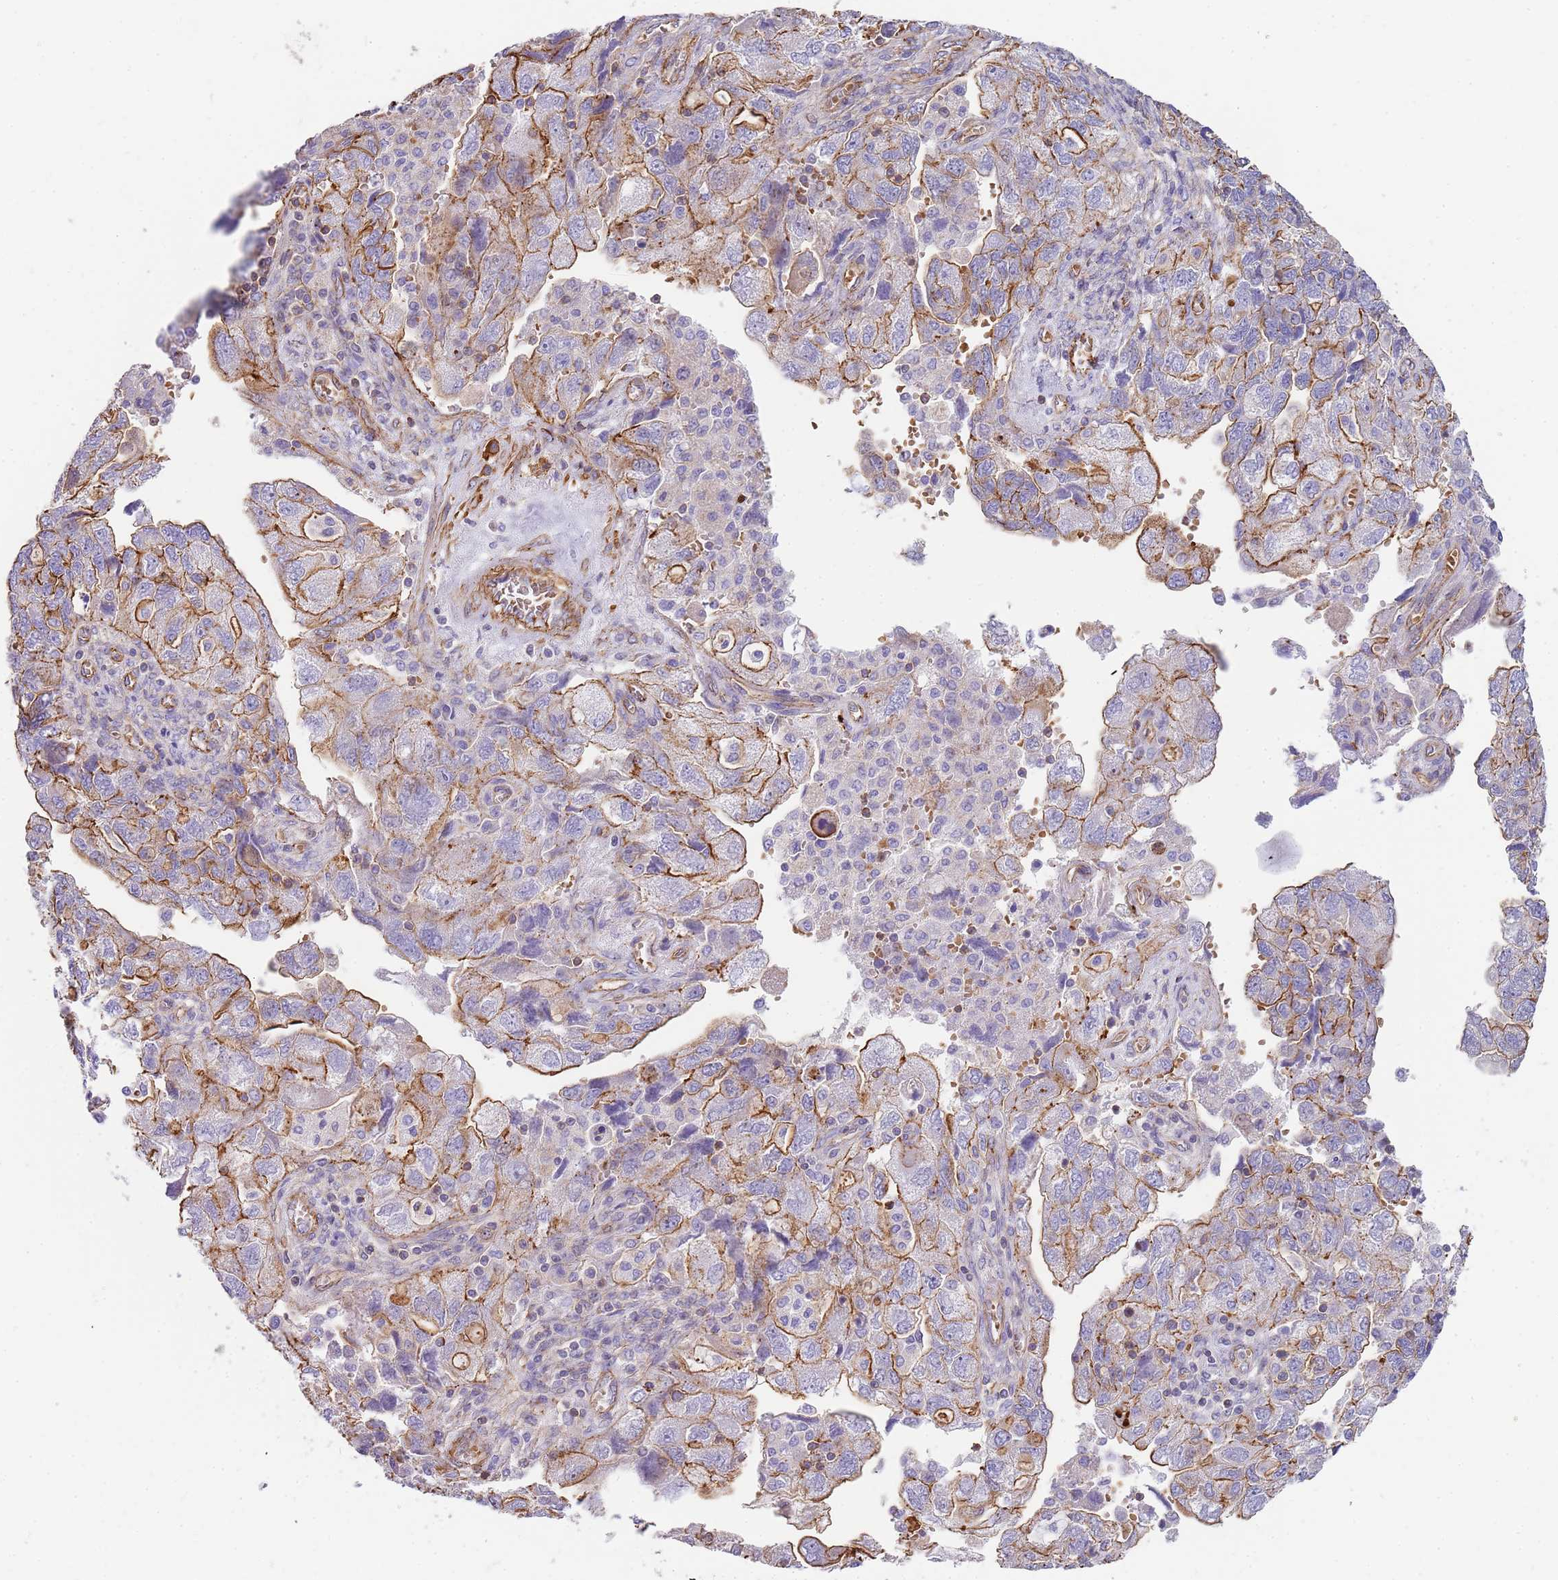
{"staining": {"intensity": "moderate", "quantity": ">75%", "location": "cytoplasmic/membranous"}, "tissue": "ovarian cancer", "cell_type": "Tumor cells", "image_type": "cancer", "snomed": [{"axis": "morphology", "description": "Carcinoma, NOS"}, {"axis": "morphology", "description": "Cystadenocarcinoma, serous, NOS"}, {"axis": "topography", "description": "Ovary"}], "caption": "Protein analysis of ovarian cancer (serous cystadenocarcinoma) tissue demonstrates moderate cytoplasmic/membranous staining in approximately >75% of tumor cells. The staining is performed using DAB brown chromogen to label protein expression. The nuclei are counter-stained blue using hematoxylin.", "gene": "GFRAL", "patient": {"sex": "female", "age": 69}}